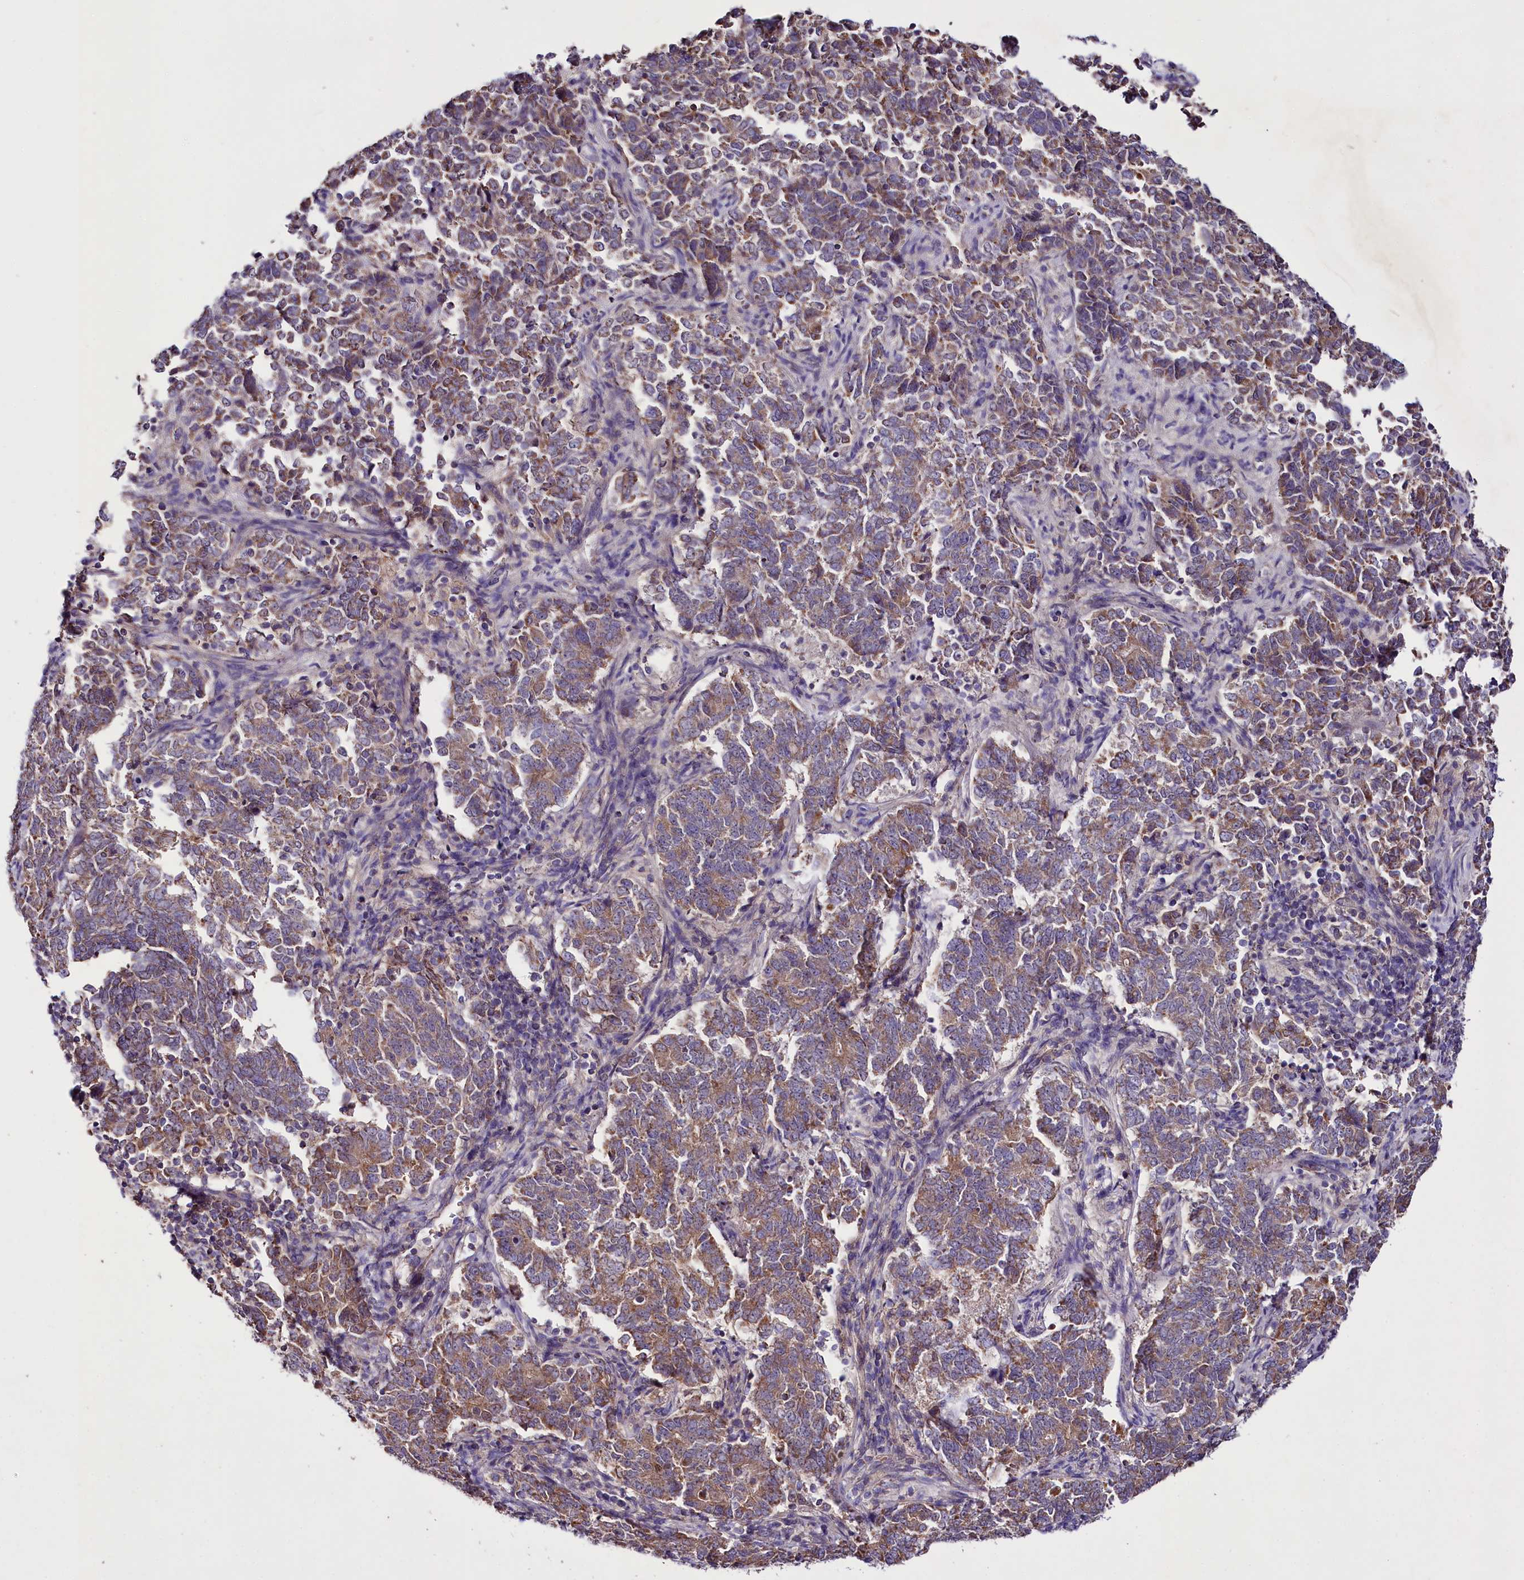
{"staining": {"intensity": "moderate", "quantity": "25%-75%", "location": "cytoplasmic/membranous"}, "tissue": "endometrial cancer", "cell_type": "Tumor cells", "image_type": "cancer", "snomed": [{"axis": "morphology", "description": "Adenocarcinoma, NOS"}, {"axis": "topography", "description": "Endometrium"}], "caption": "An immunohistochemistry photomicrograph of tumor tissue is shown. Protein staining in brown shows moderate cytoplasmic/membranous positivity in adenocarcinoma (endometrial) within tumor cells. The staining is performed using DAB brown chromogen to label protein expression. The nuclei are counter-stained blue using hematoxylin.", "gene": "ZNF45", "patient": {"sex": "female", "age": 80}}